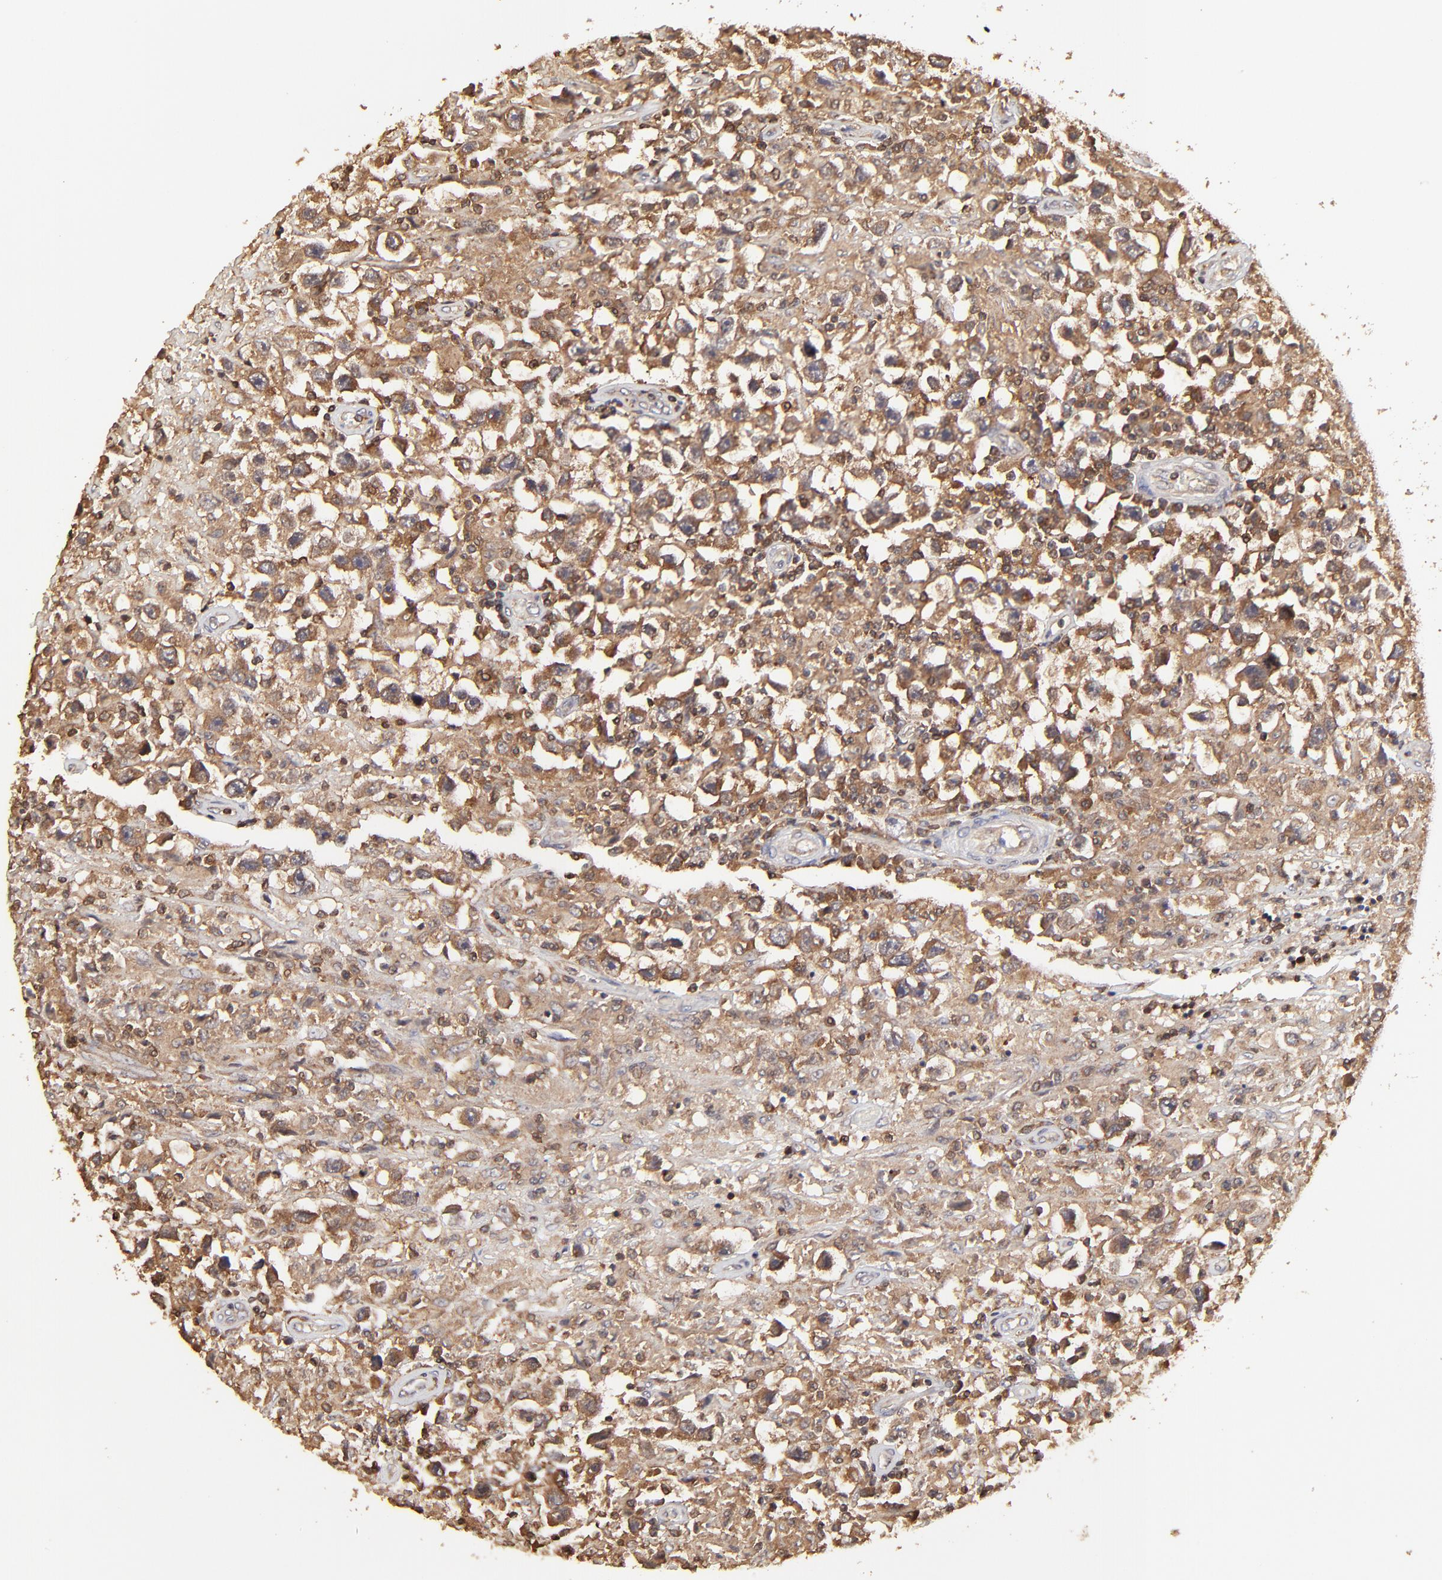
{"staining": {"intensity": "strong", "quantity": ">75%", "location": "cytoplasmic/membranous"}, "tissue": "testis cancer", "cell_type": "Tumor cells", "image_type": "cancer", "snomed": [{"axis": "morphology", "description": "Seminoma, NOS"}, {"axis": "topography", "description": "Testis"}], "caption": "Testis cancer stained with a brown dye displays strong cytoplasmic/membranous positive expression in about >75% of tumor cells.", "gene": "STON2", "patient": {"sex": "male", "age": 34}}